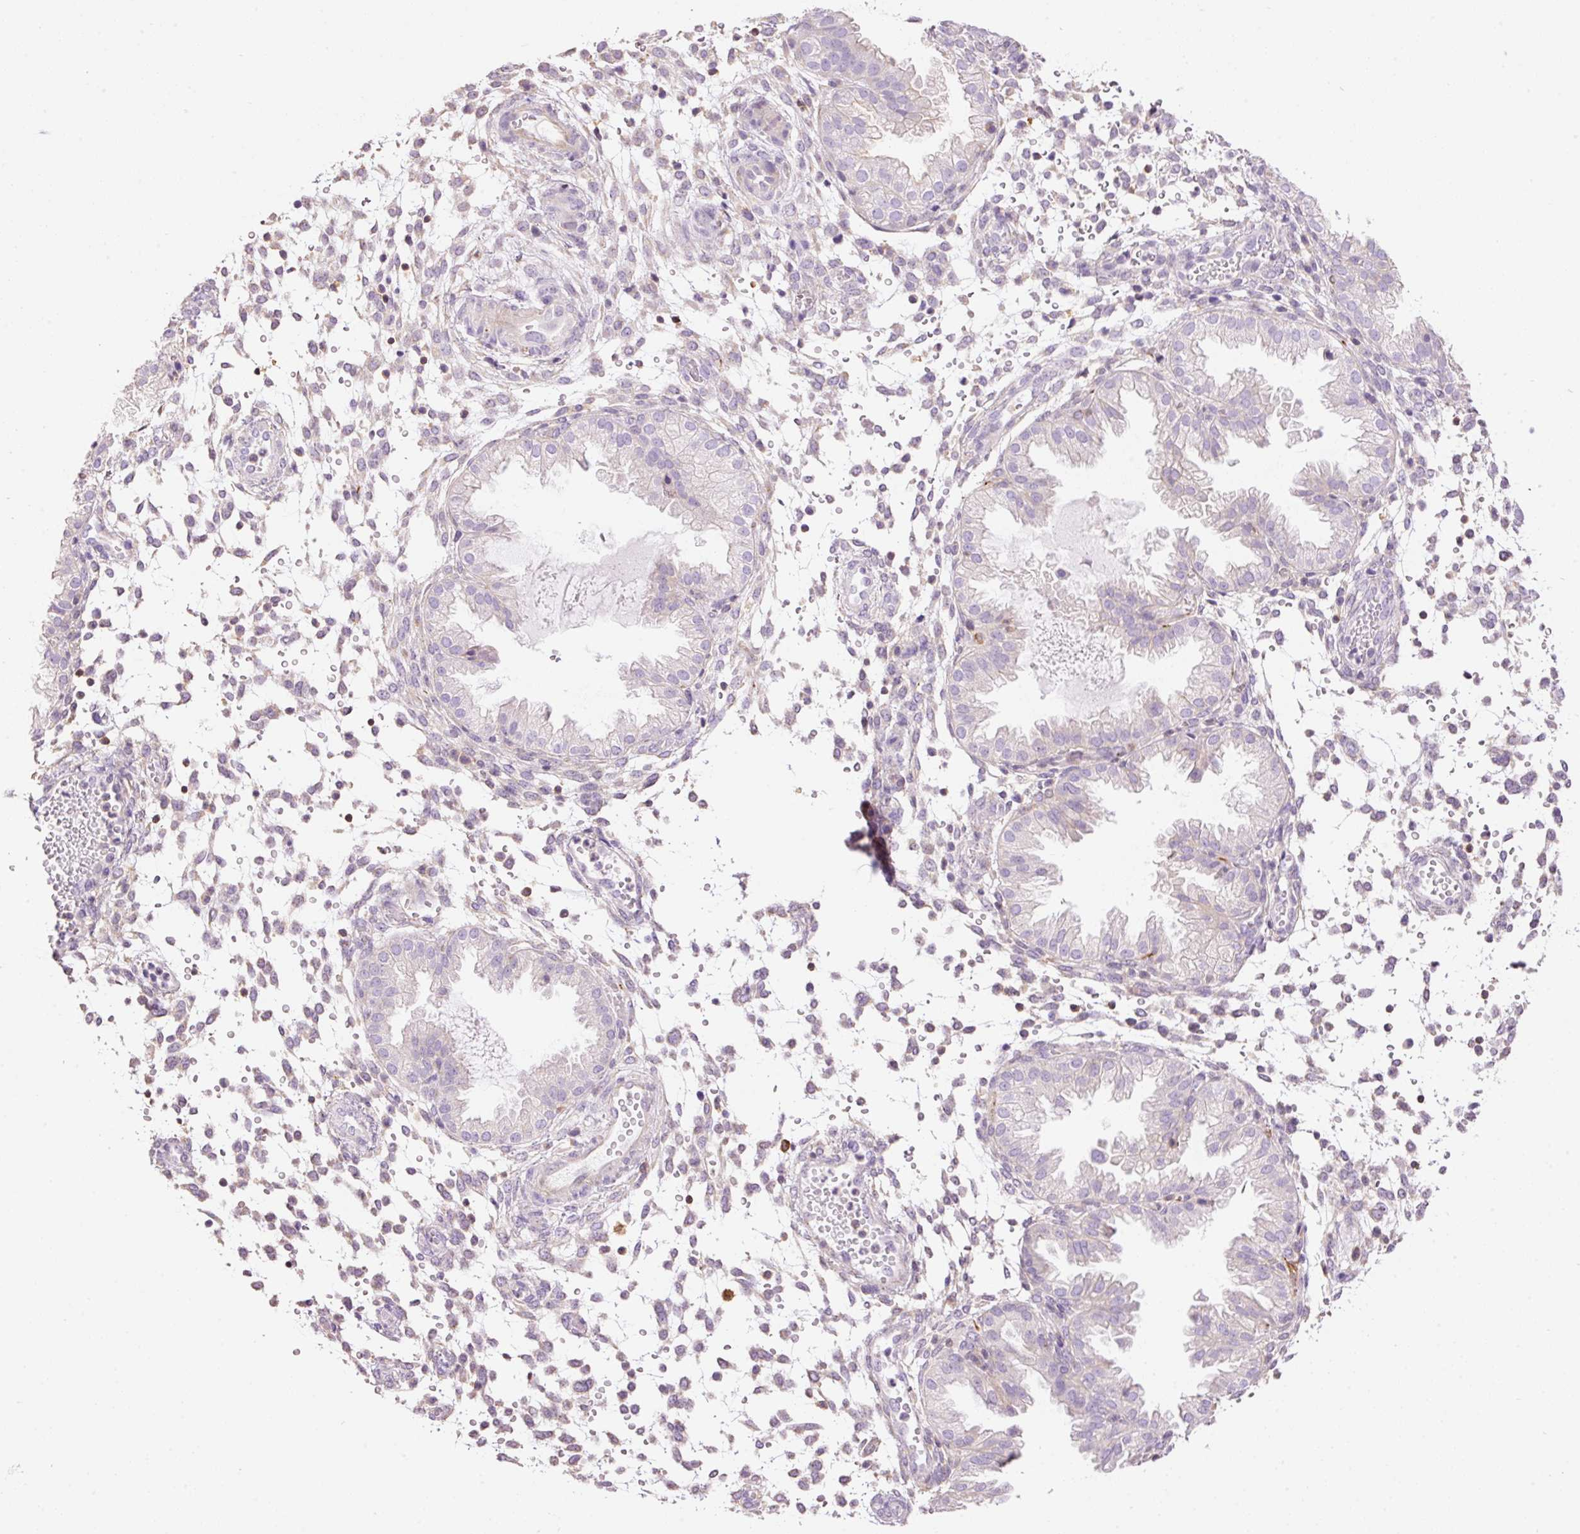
{"staining": {"intensity": "weak", "quantity": "<25%", "location": "cytoplasmic/membranous"}, "tissue": "endometrium", "cell_type": "Cells in endometrial stroma", "image_type": "normal", "snomed": [{"axis": "morphology", "description": "Normal tissue, NOS"}, {"axis": "topography", "description": "Endometrium"}], "caption": "This is a photomicrograph of IHC staining of normal endometrium, which shows no expression in cells in endometrial stroma.", "gene": "DOK6", "patient": {"sex": "female", "age": 33}}